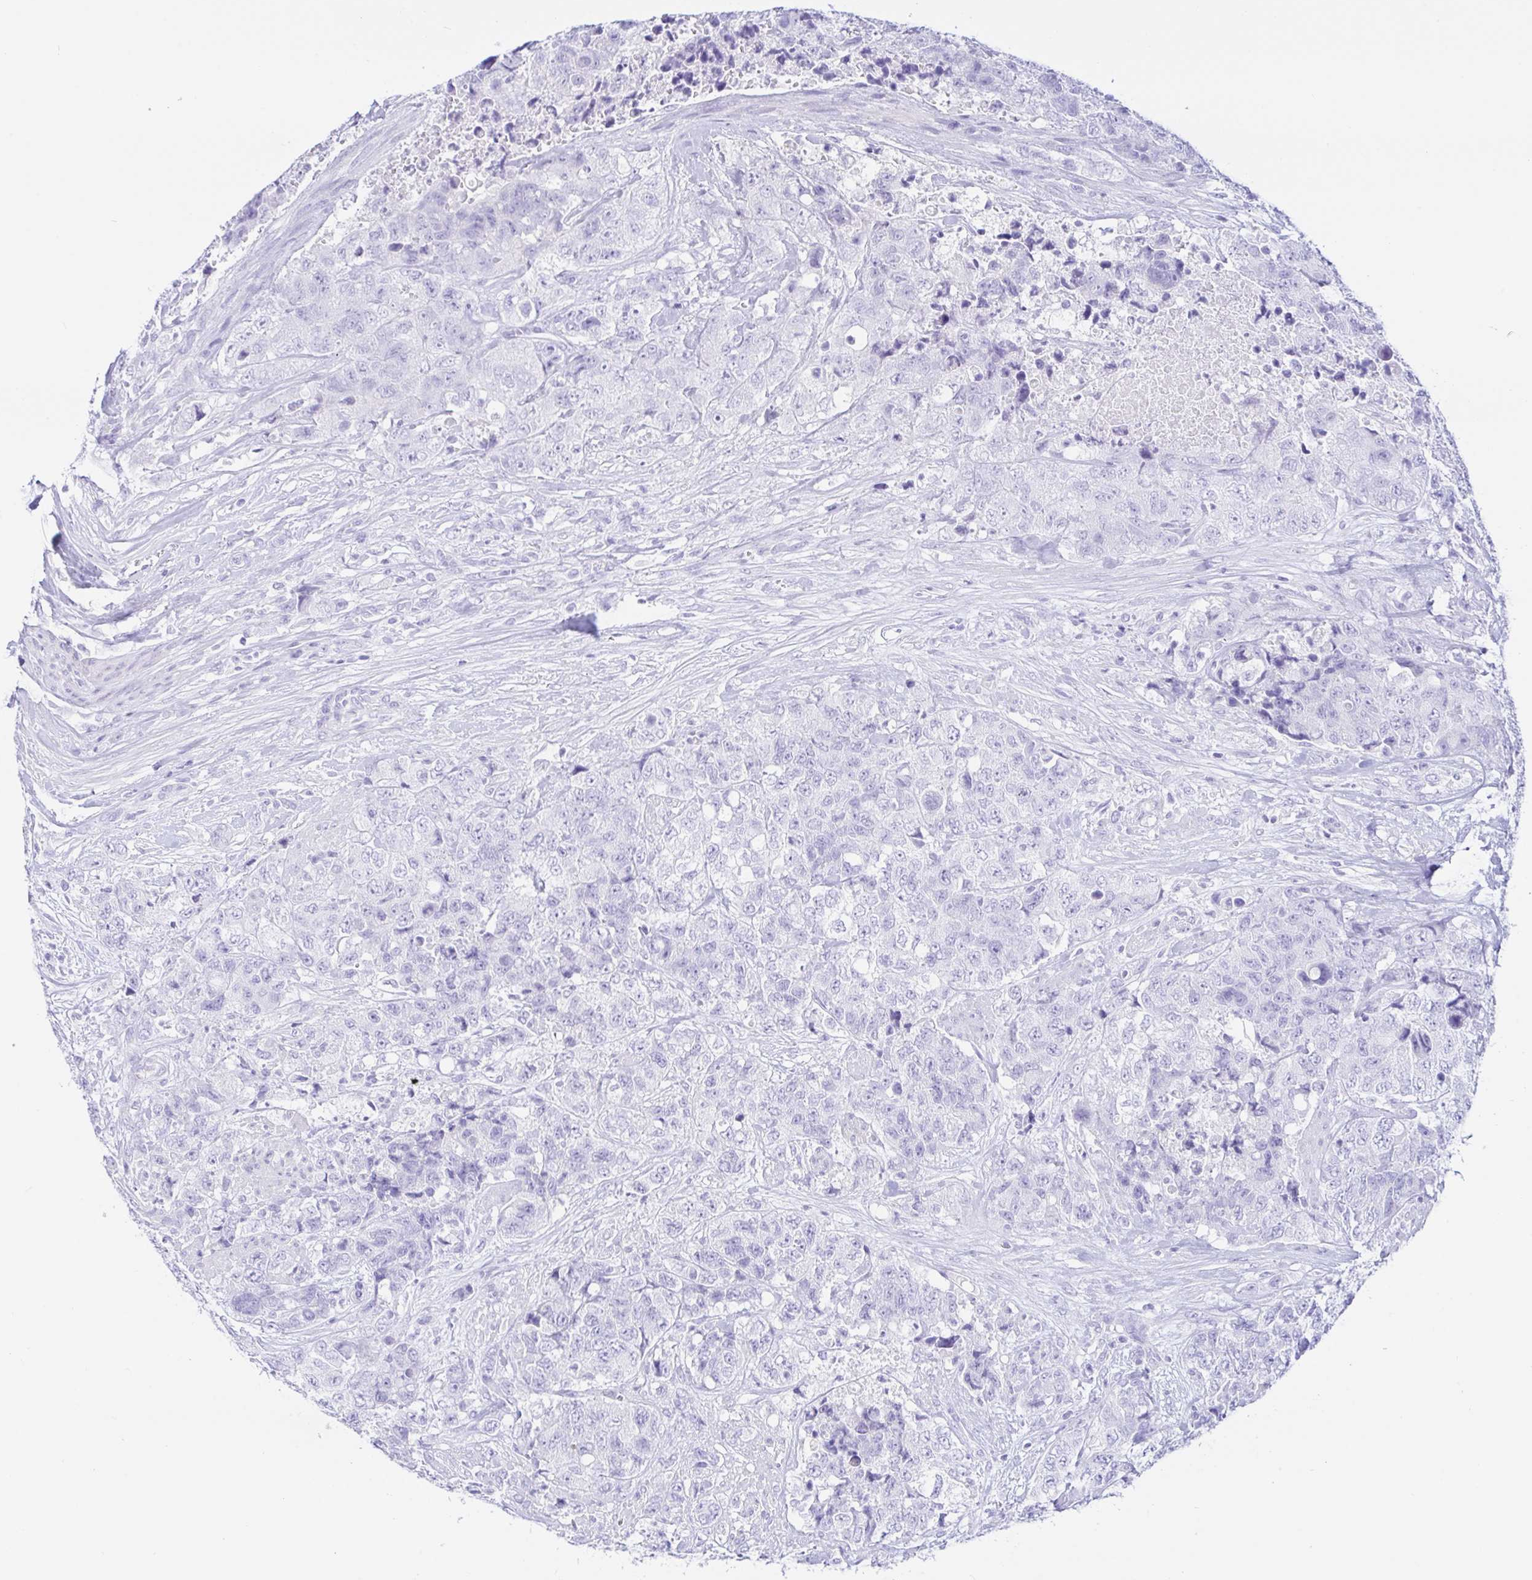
{"staining": {"intensity": "negative", "quantity": "none", "location": "none"}, "tissue": "urothelial cancer", "cell_type": "Tumor cells", "image_type": "cancer", "snomed": [{"axis": "morphology", "description": "Urothelial carcinoma, High grade"}, {"axis": "topography", "description": "Urinary bladder"}], "caption": "IHC histopathology image of neoplastic tissue: urothelial carcinoma (high-grade) stained with DAB (3,3'-diaminobenzidine) reveals no significant protein staining in tumor cells.", "gene": "PAX8", "patient": {"sex": "female", "age": 78}}